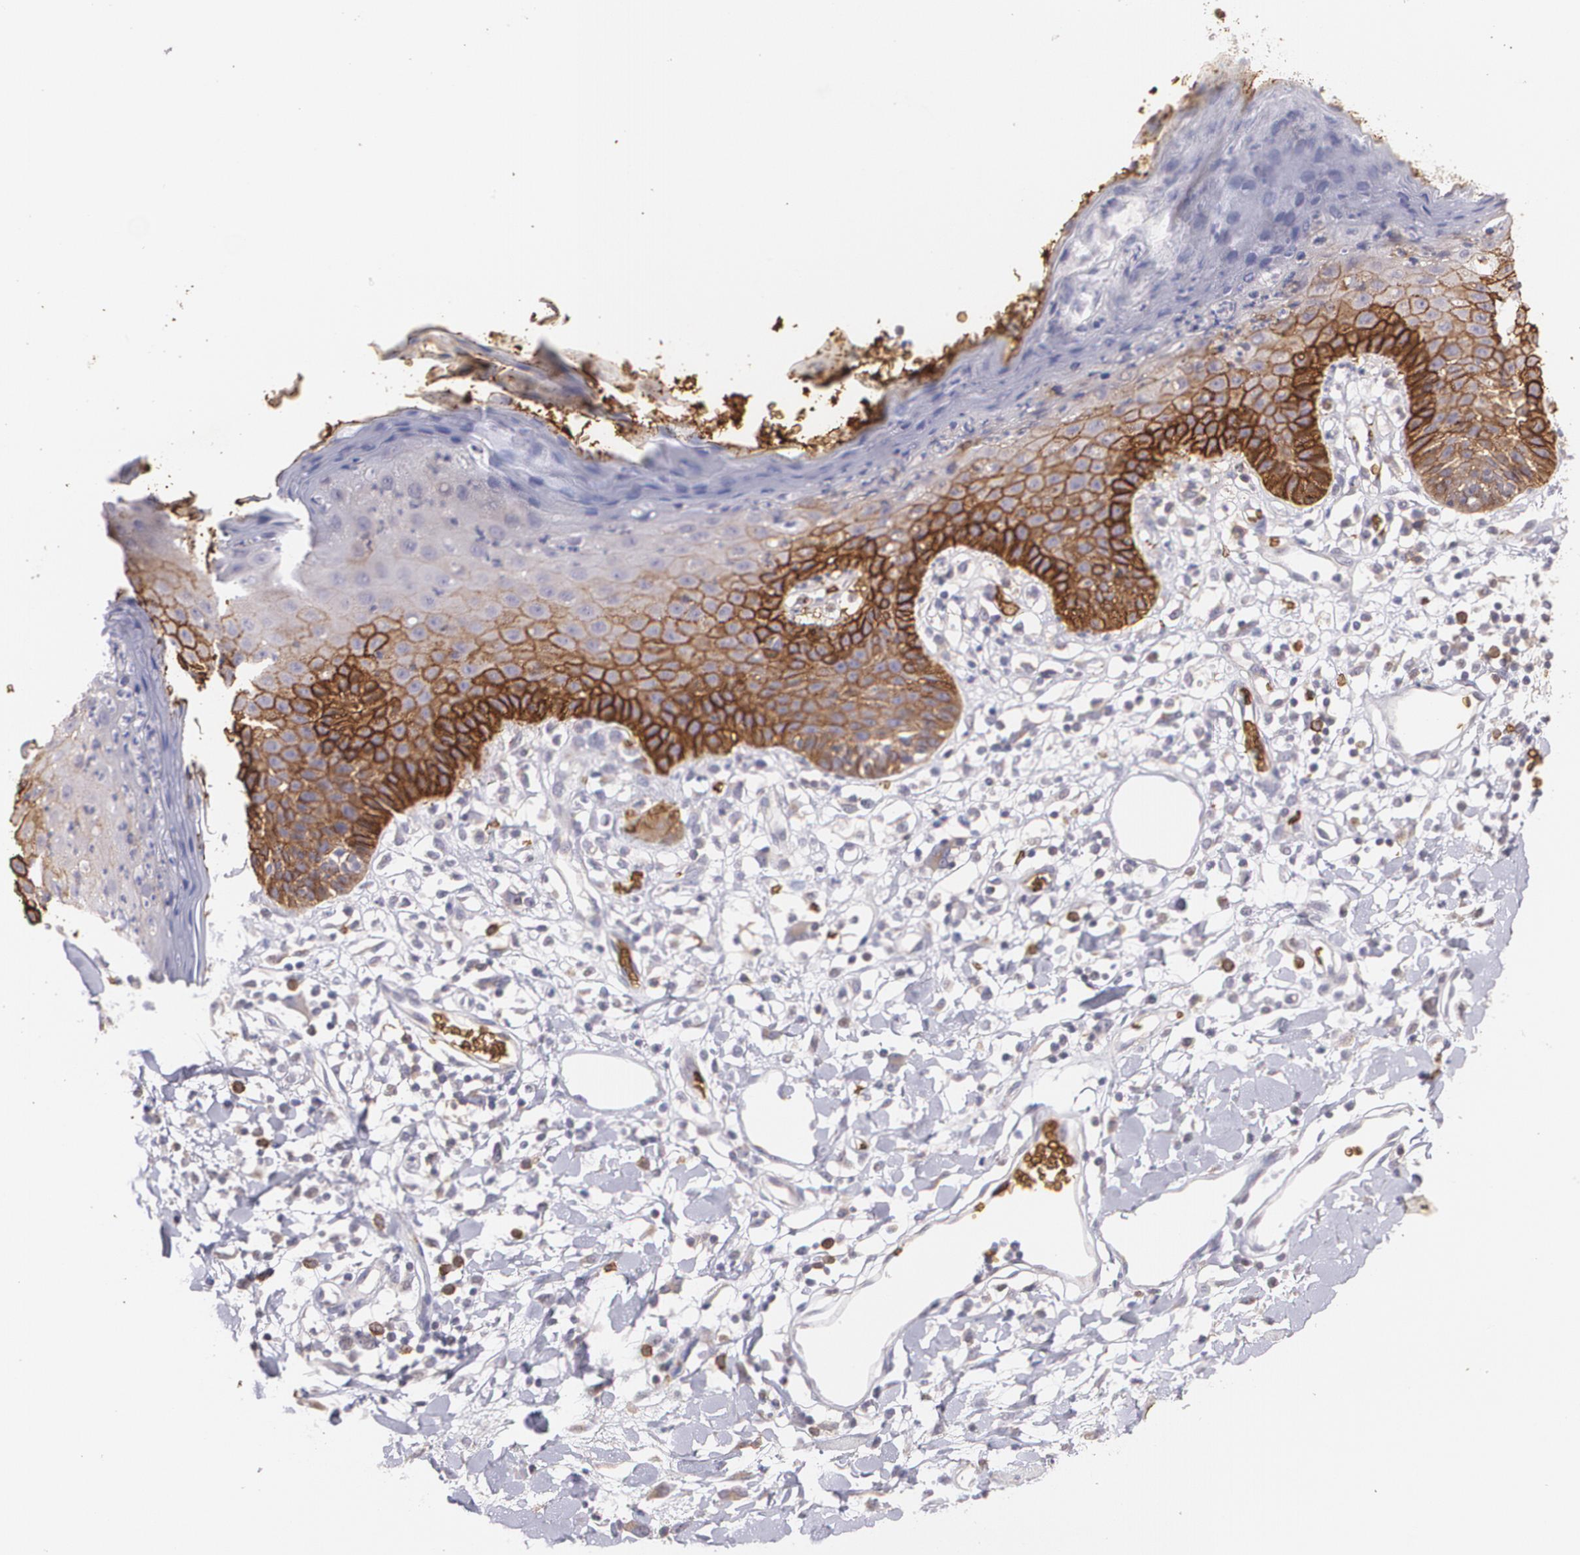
{"staining": {"intensity": "strong", "quantity": "25%-75%", "location": "cytoplasmic/membranous"}, "tissue": "skin", "cell_type": "Epidermal cells", "image_type": "normal", "snomed": [{"axis": "morphology", "description": "Normal tissue, NOS"}, {"axis": "topography", "description": "Vulva"}, {"axis": "topography", "description": "Peripheral nerve tissue"}], "caption": "Immunohistochemical staining of unremarkable skin reveals high levels of strong cytoplasmic/membranous expression in about 25%-75% of epidermal cells. The protein is stained brown, and the nuclei are stained in blue (DAB (3,3'-diaminobenzidine) IHC with brightfield microscopy, high magnification).", "gene": "SLC2A1", "patient": {"sex": "female", "age": 68}}